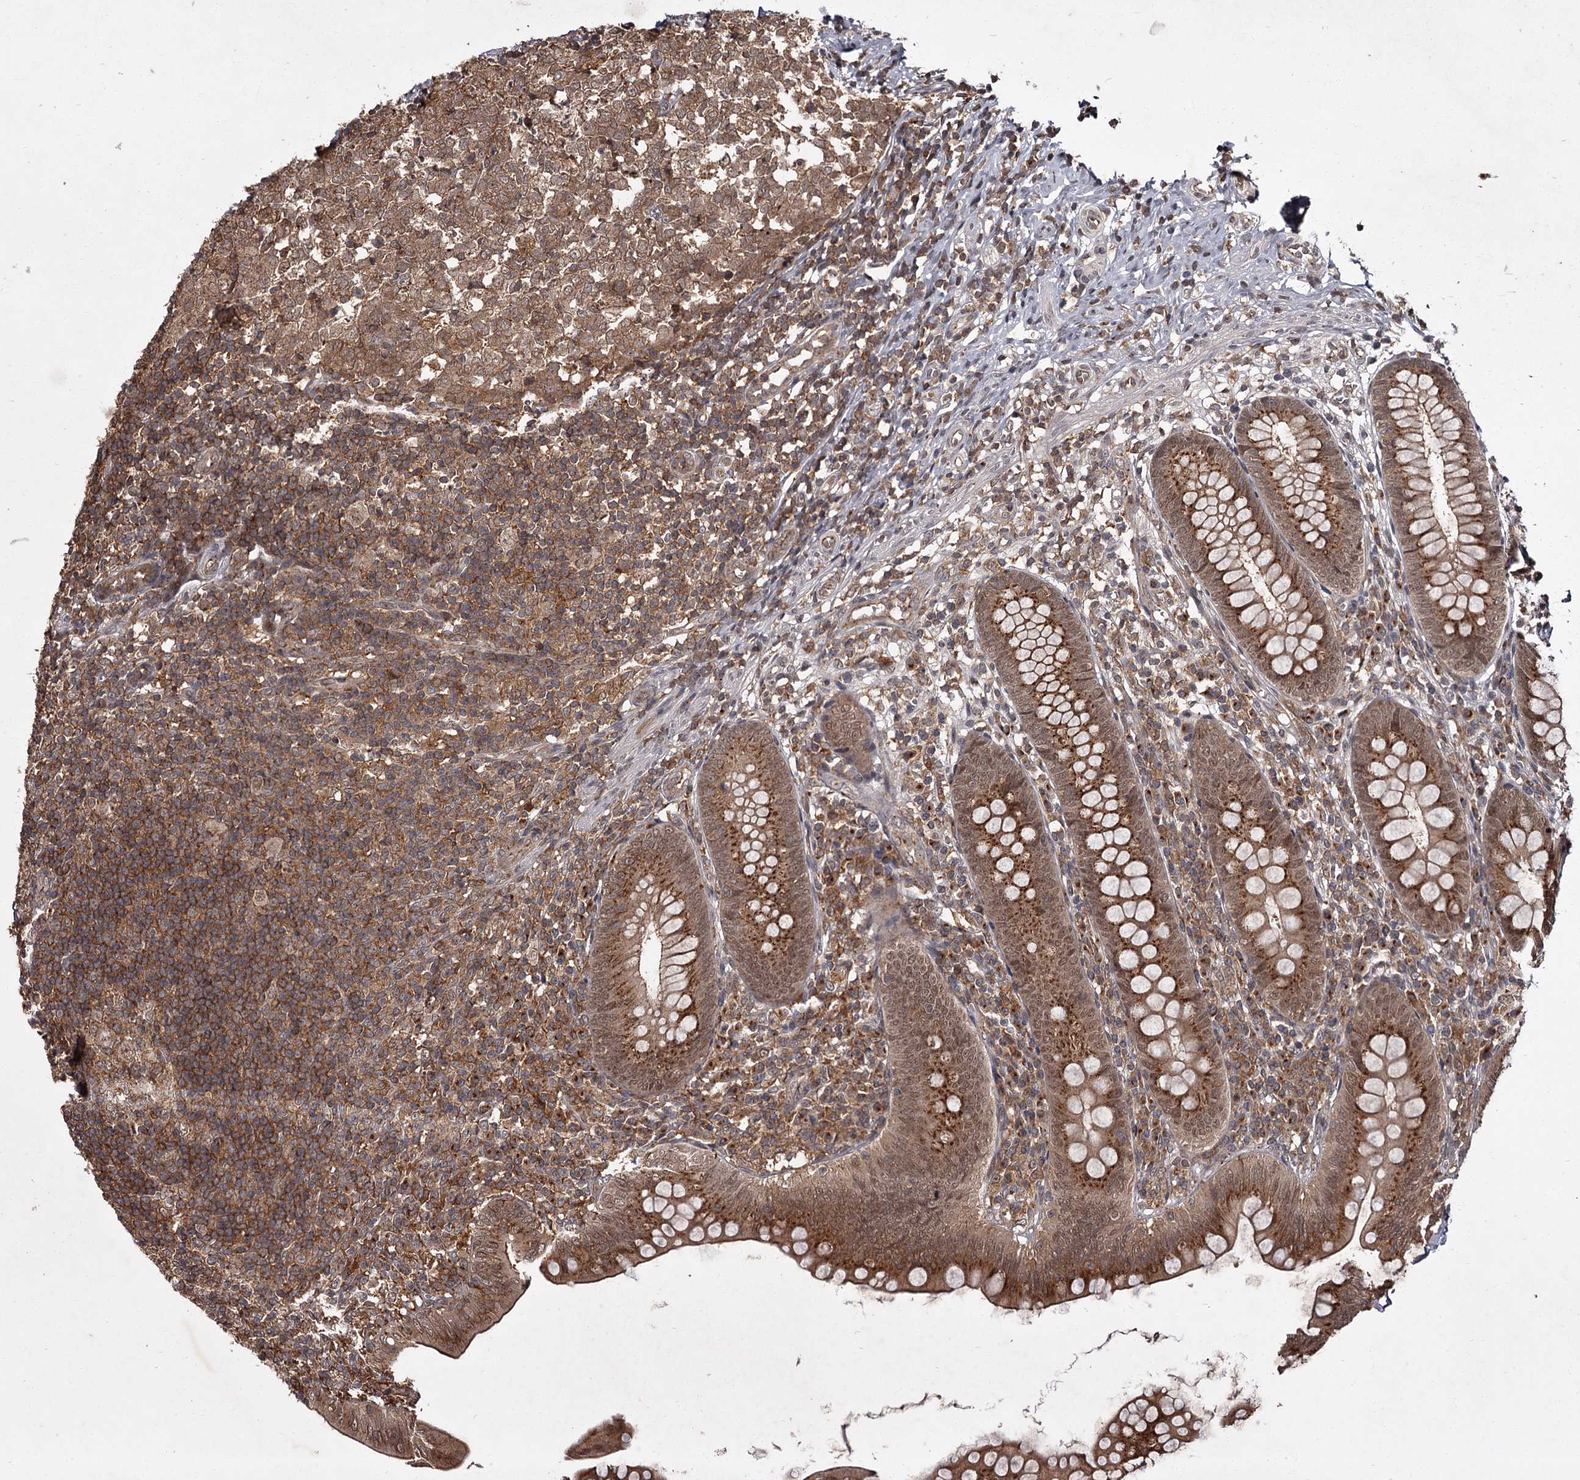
{"staining": {"intensity": "moderate", "quantity": ">75%", "location": "cytoplasmic/membranous,nuclear"}, "tissue": "appendix", "cell_type": "Glandular cells", "image_type": "normal", "snomed": [{"axis": "morphology", "description": "Normal tissue, NOS"}, {"axis": "topography", "description": "Appendix"}], "caption": "Protein expression by IHC shows moderate cytoplasmic/membranous,nuclear expression in approximately >75% of glandular cells in normal appendix.", "gene": "TBC1D23", "patient": {"sex": "male", "age": 14}}